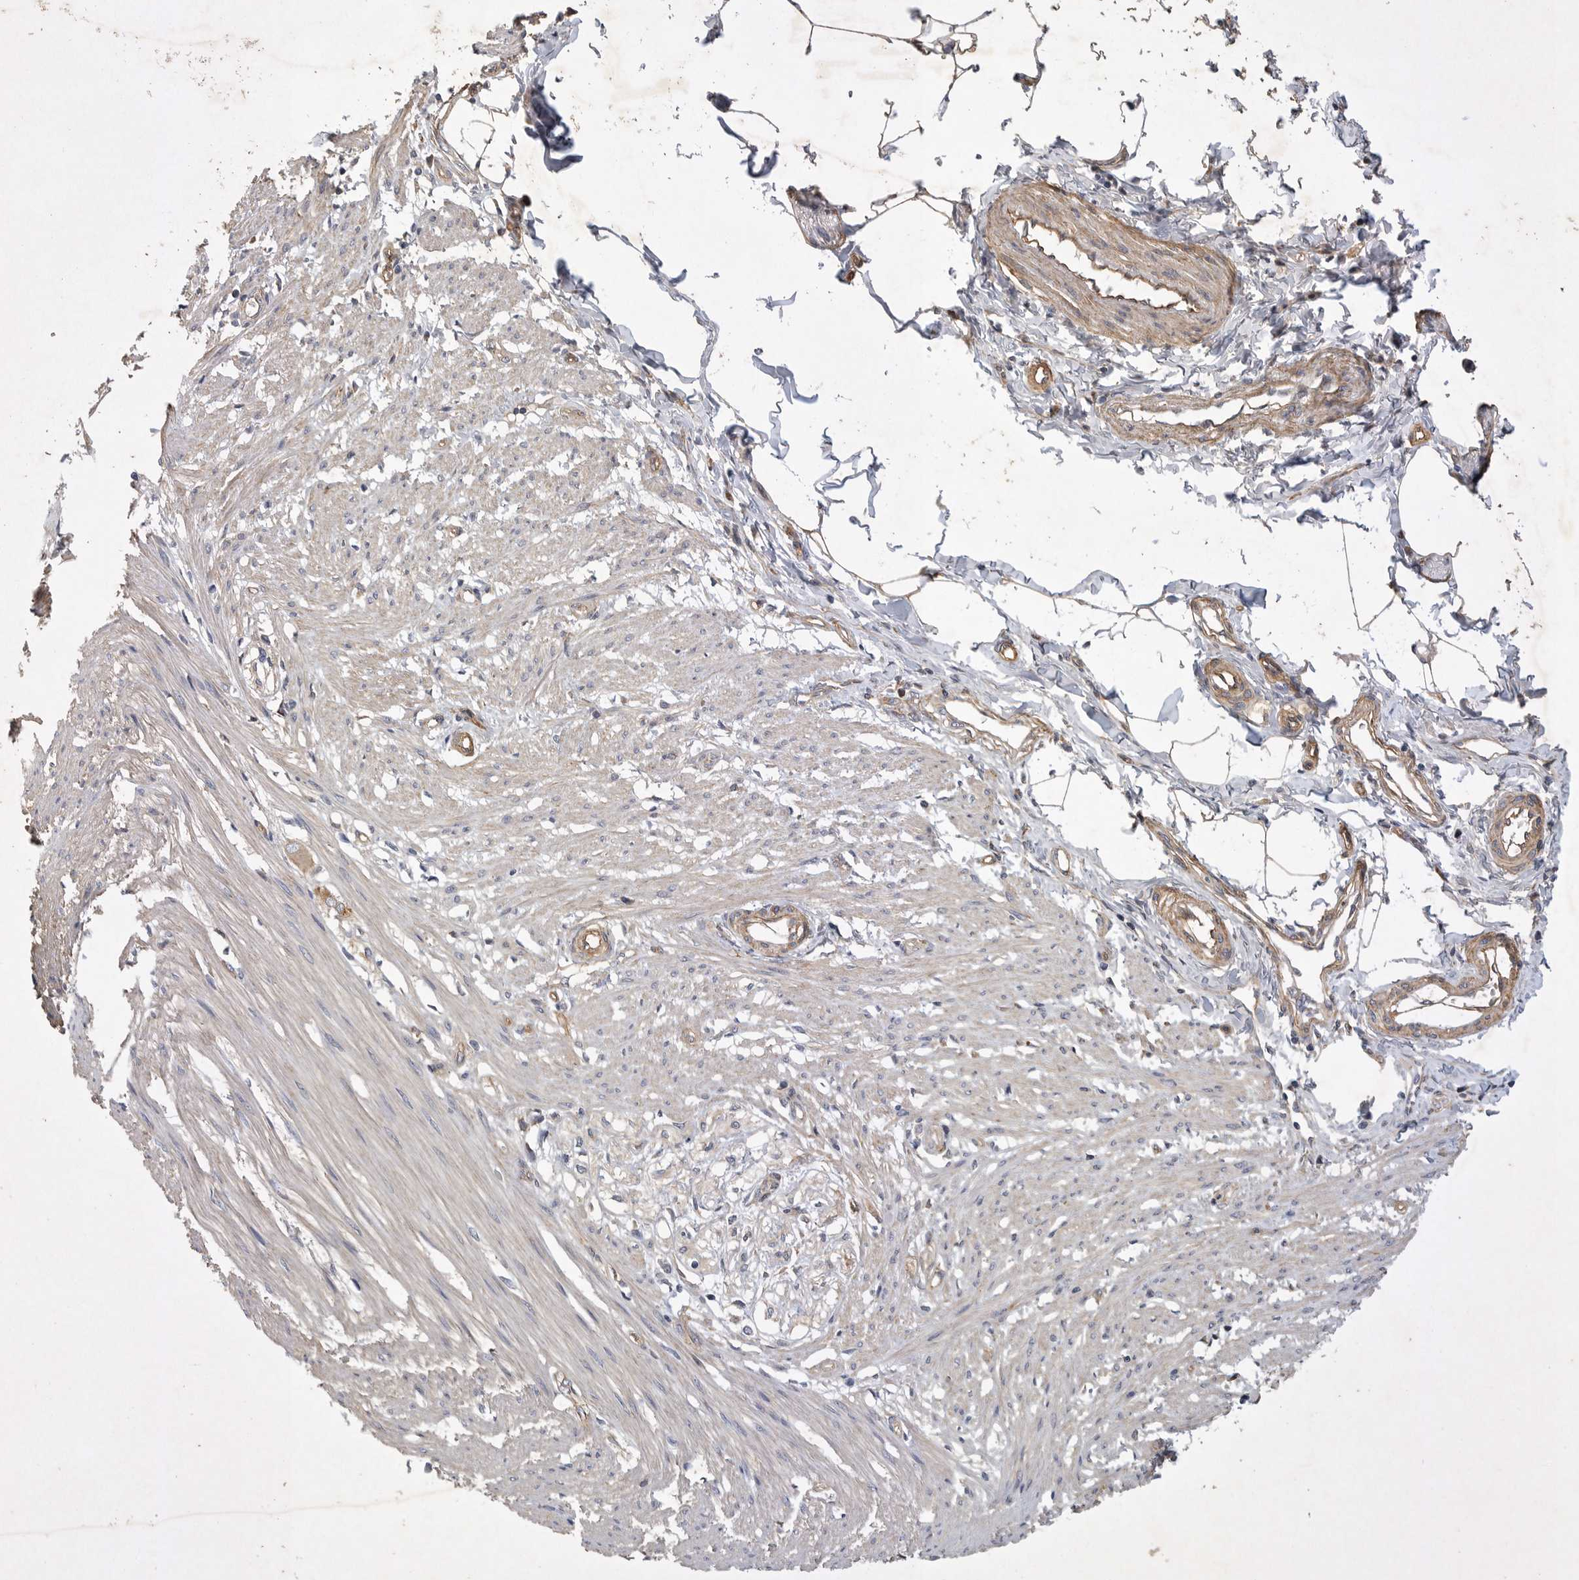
{"staining": {"intensity": "weak", "quantity": "25%-75%", "location": "cytoplasmic/membranous"}, "tissue": "smooth muscle", "cell_type": "Smooth muscle cells", "image_type": "normal", "snomed": [{"axis": "morphology", "description": "Normal tissue, NOS"}, {"axis": "morphology", "description": "Adenocarcinoma, NOS"}, {"axis": "topography", "description": "Smooth muscle"}, {"axis": "topography", "description": "Colon"}], "caption": "About 25%-75% of smooth muscle cells in benign smooth muscle exhibit weak cytoplasmic/membranous protein staining as visualized by brown immunohistochemical staining.", "gene": "ANKFY1", "patient": {"sex": "male", "age": 14}}